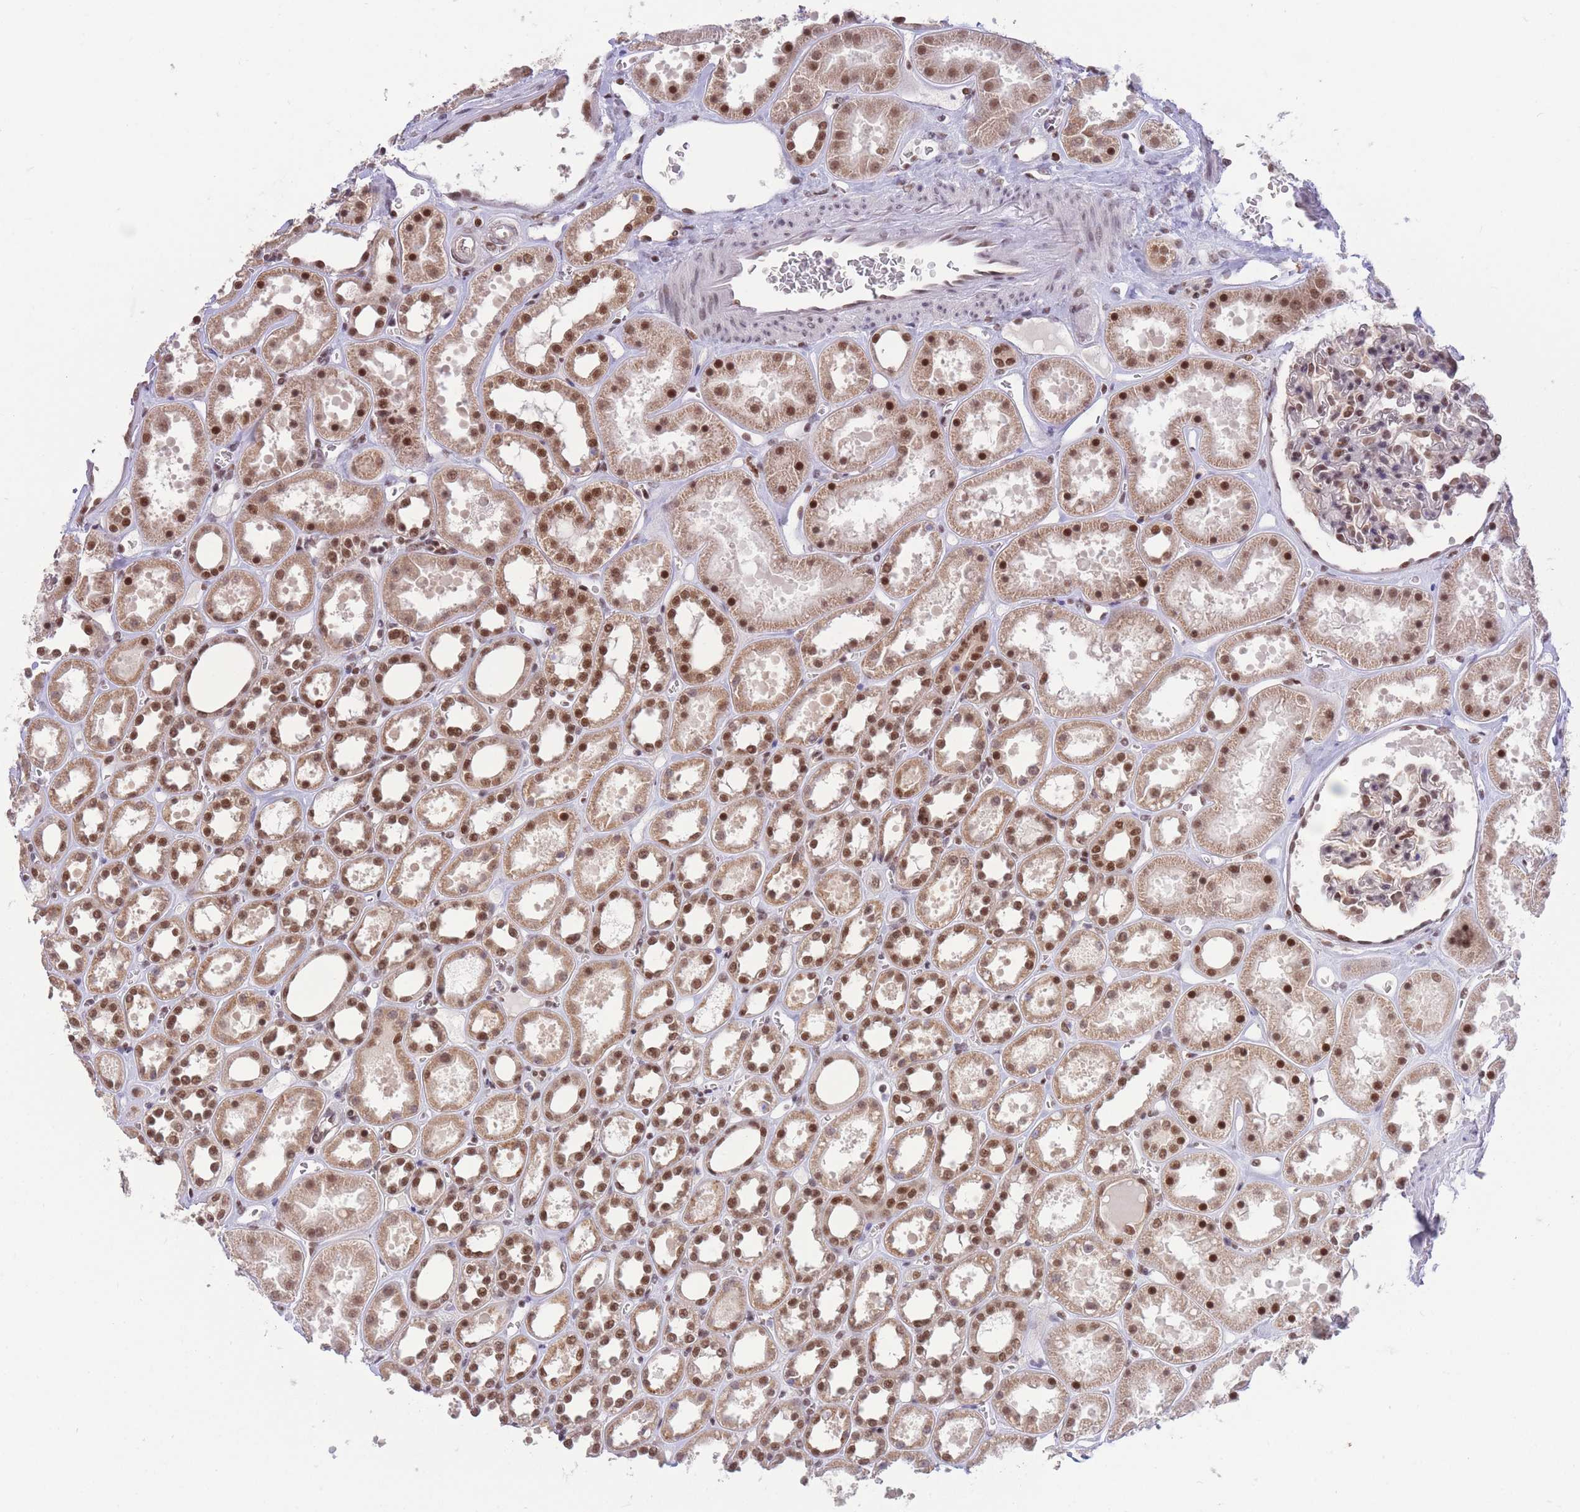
{"staining": {"intensity": "moderate", "quantity": ">75%", "location": "nuclear"}, "tissue": "kidney", "cell_type": "Cells in glomeruli", "image_type": "normal", "snomed": [{"axis": "morphology", "description": "Normal tissue, NOS"}, {"axis": "topography", "description": "Kidney"}], "caption": "Kidney stained with a brown dye shows moderate nuclear positive staining in about >75% of cells in glomeruli.", "gene": "SMAD9", "patient": {"sex": "female", "age": 41}}